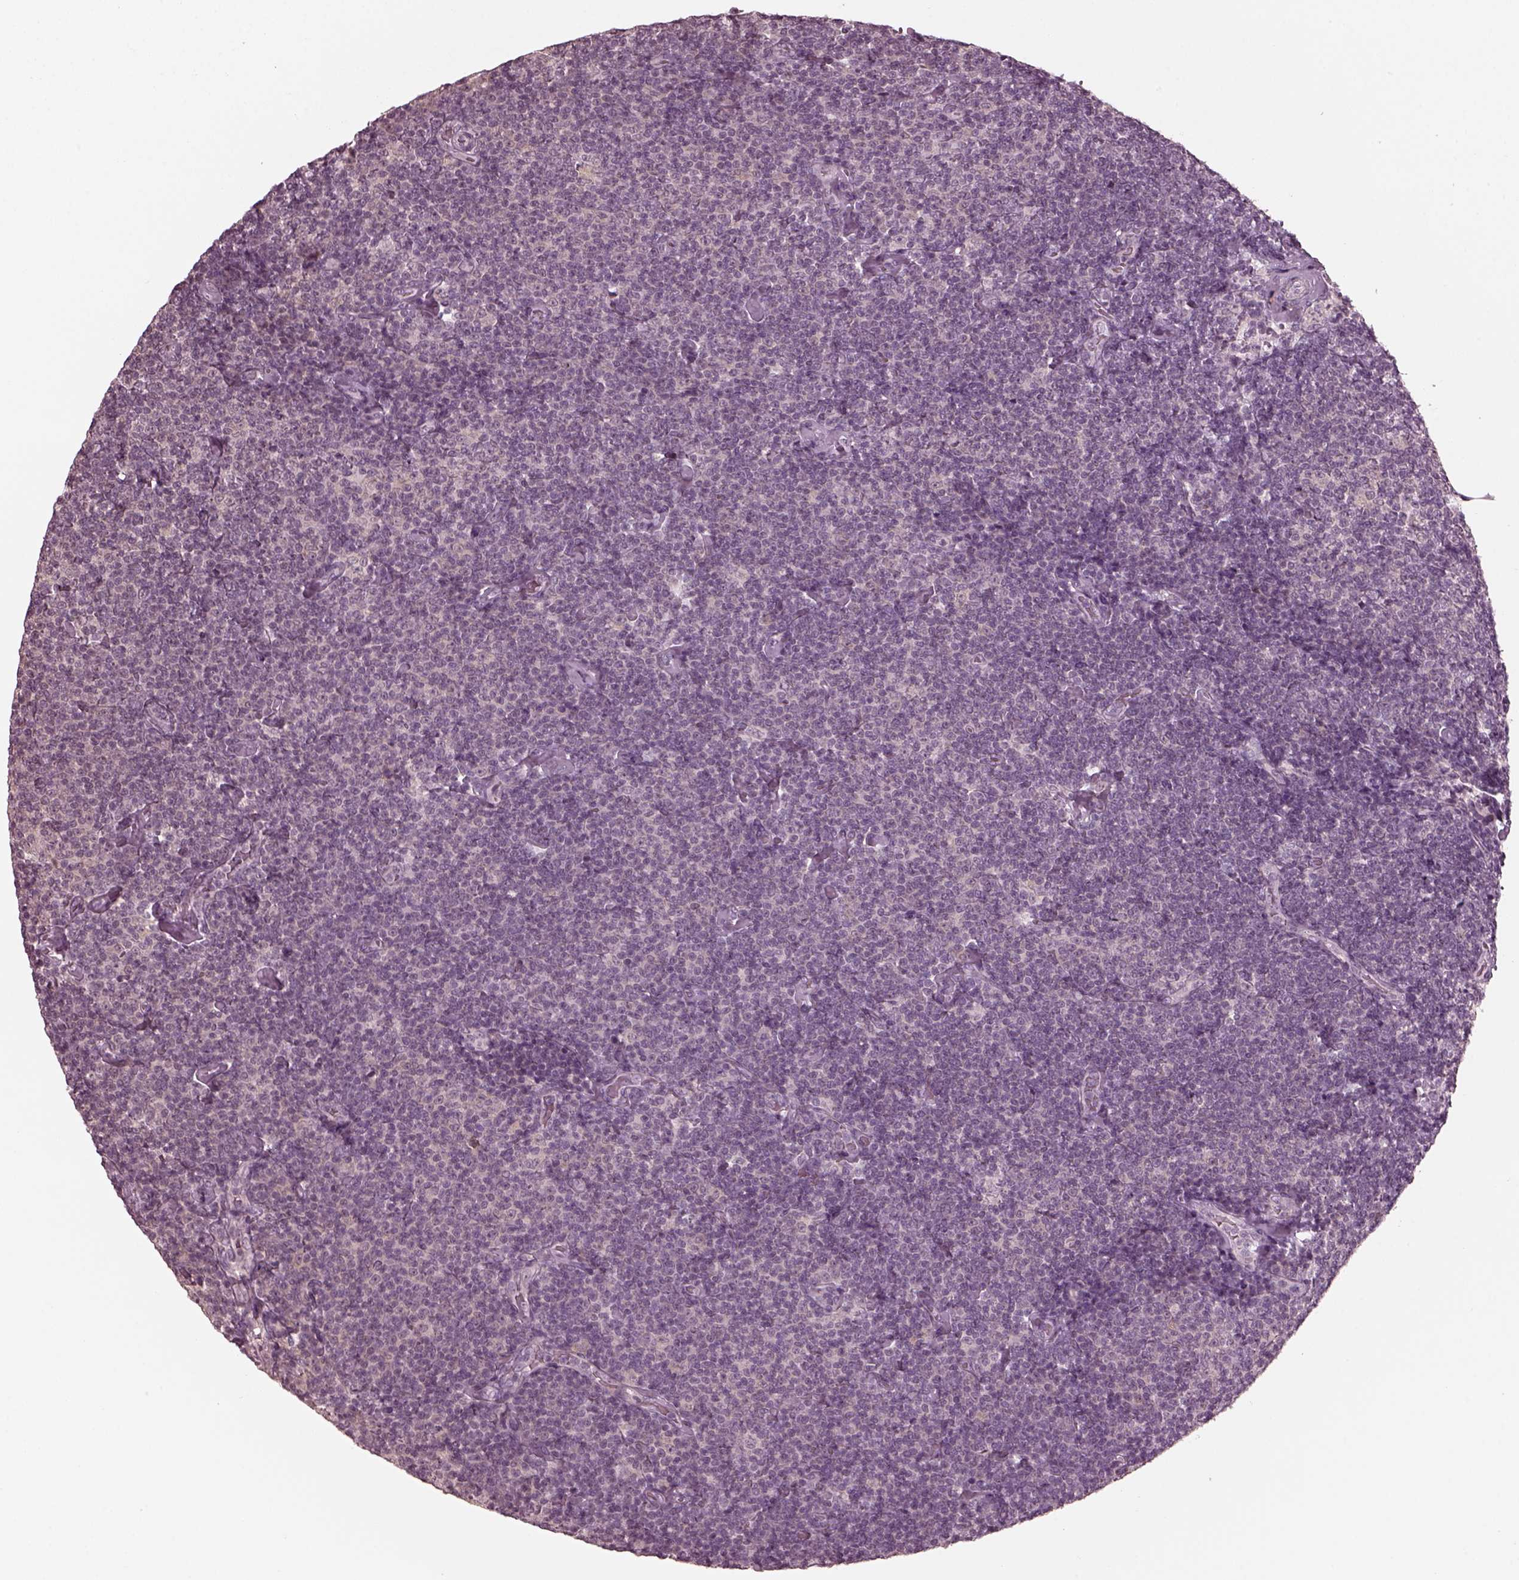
{"staining": {"intensity": "negative", "quantity": "none", "location": "none"}, "tissue": "lymphoma", "cell_type": "Tumor cells", "image_type": "cancer", "snomed": [{"axis": "morphology", "description": "Malignant lymphoma, non-Hodgkin's type, Low grade"}, {"axis": "topography", "description": "Lymph node"}], "caption": "Immunohistochemical staining of lymphoma demonstrates no significant expression in tumor cells.", "gene": "RGS7", "patient": {"sex": "male", "age": 81}}